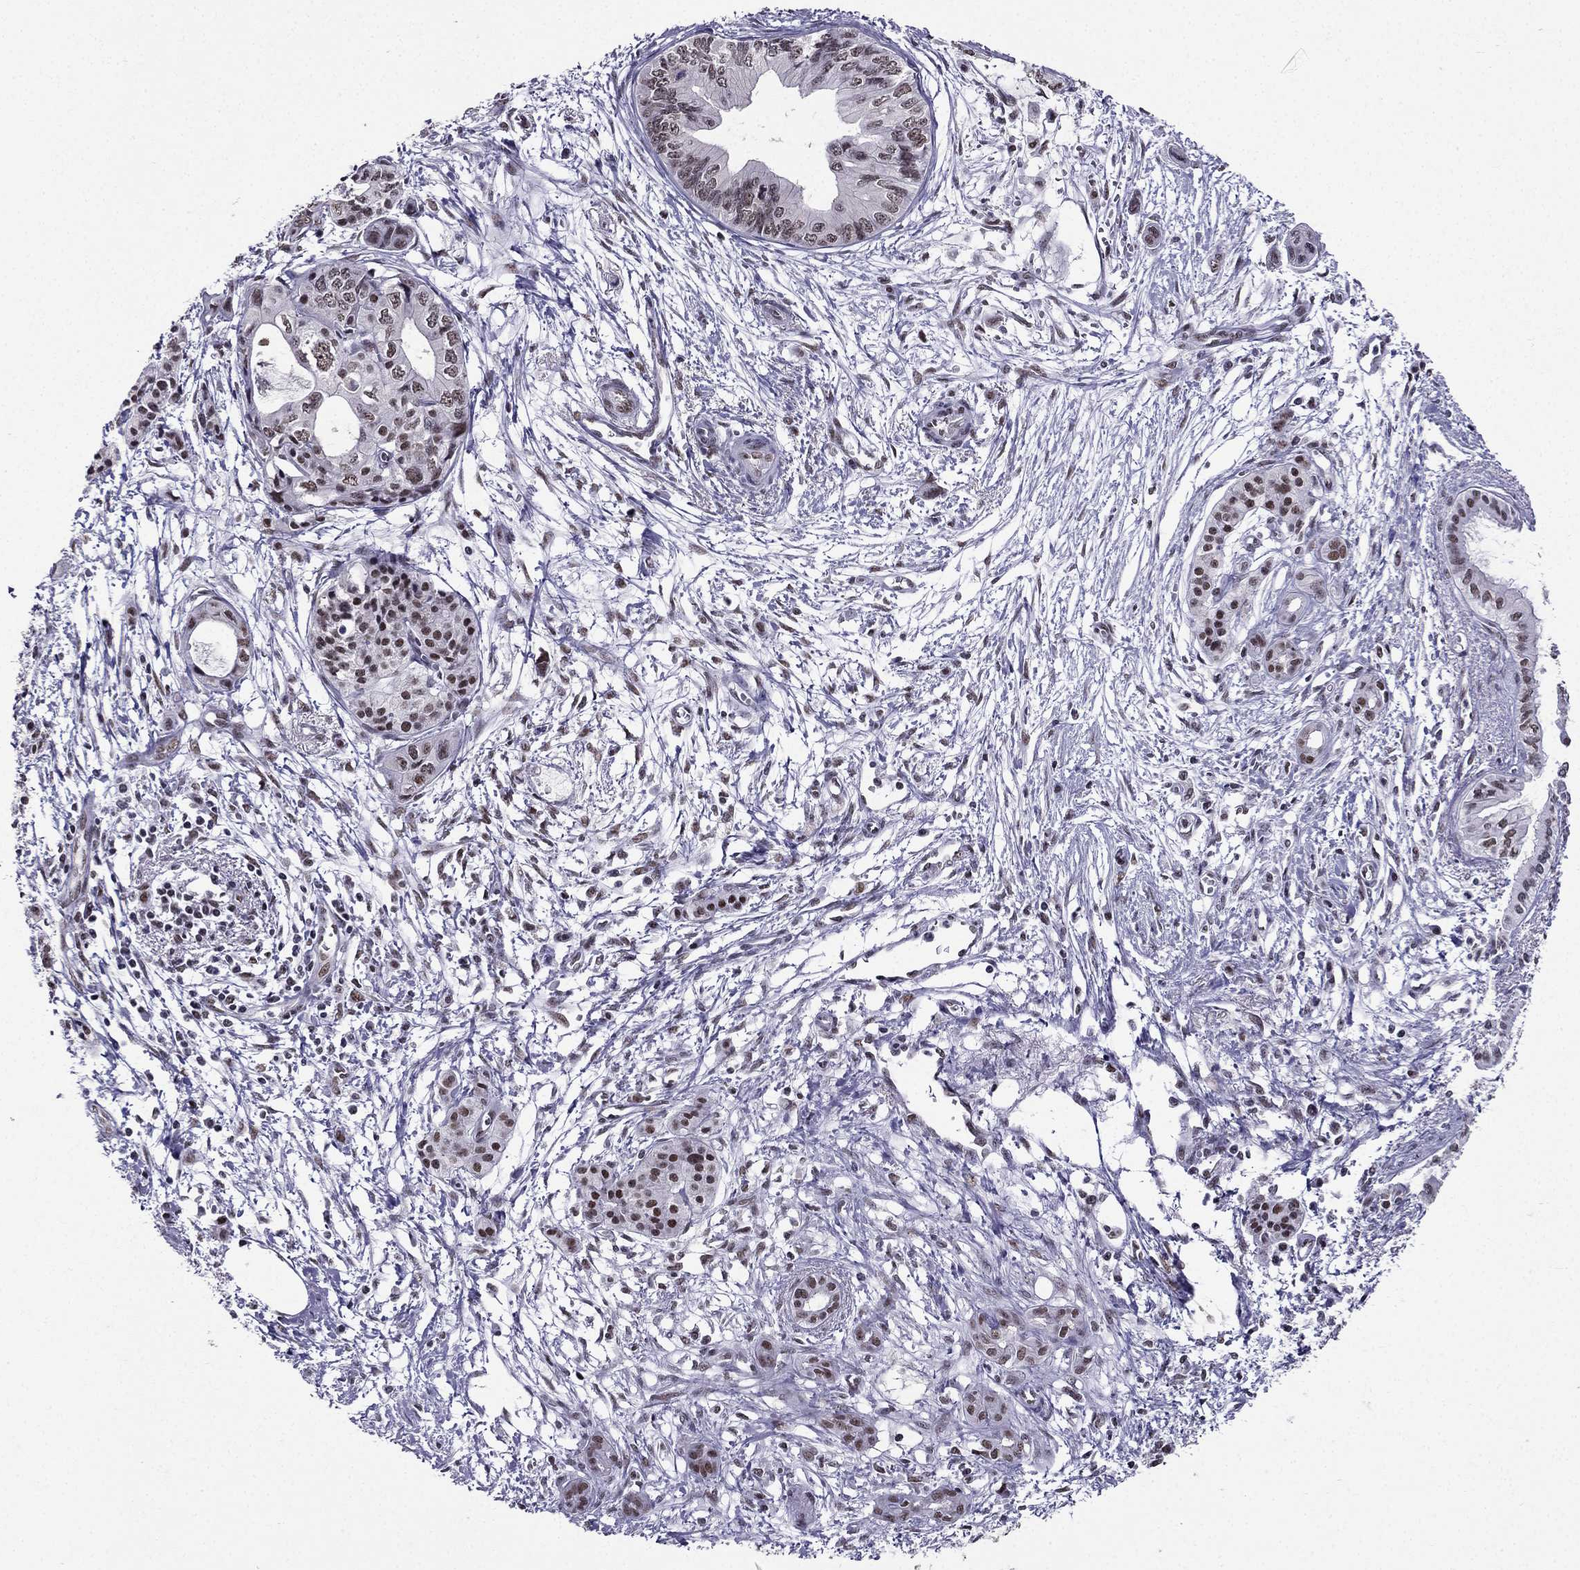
{"staining": {"intensity": "weak", "quantity": ">75%", "location": "nuclear"}, "tissue": "pancreatic cancer", "cell_type": "Tumor cells", "image_type": "cancer", "snomed": [{"axis": "morphology", "description": "Adenocarcinoma, NOS"}, {"axis": "topography", "description": "Pancreas"}], "caption": "Immunohistochemical staining of human pancreatic cancer (adenocarcinoma) exhibits weak nuclear protein positivity in about >75% of tumor cells. (IHC, brightfield microscopy, high magnification).", "gene": "ZNF420", "patient": {"sex": "female", "age": 76}}